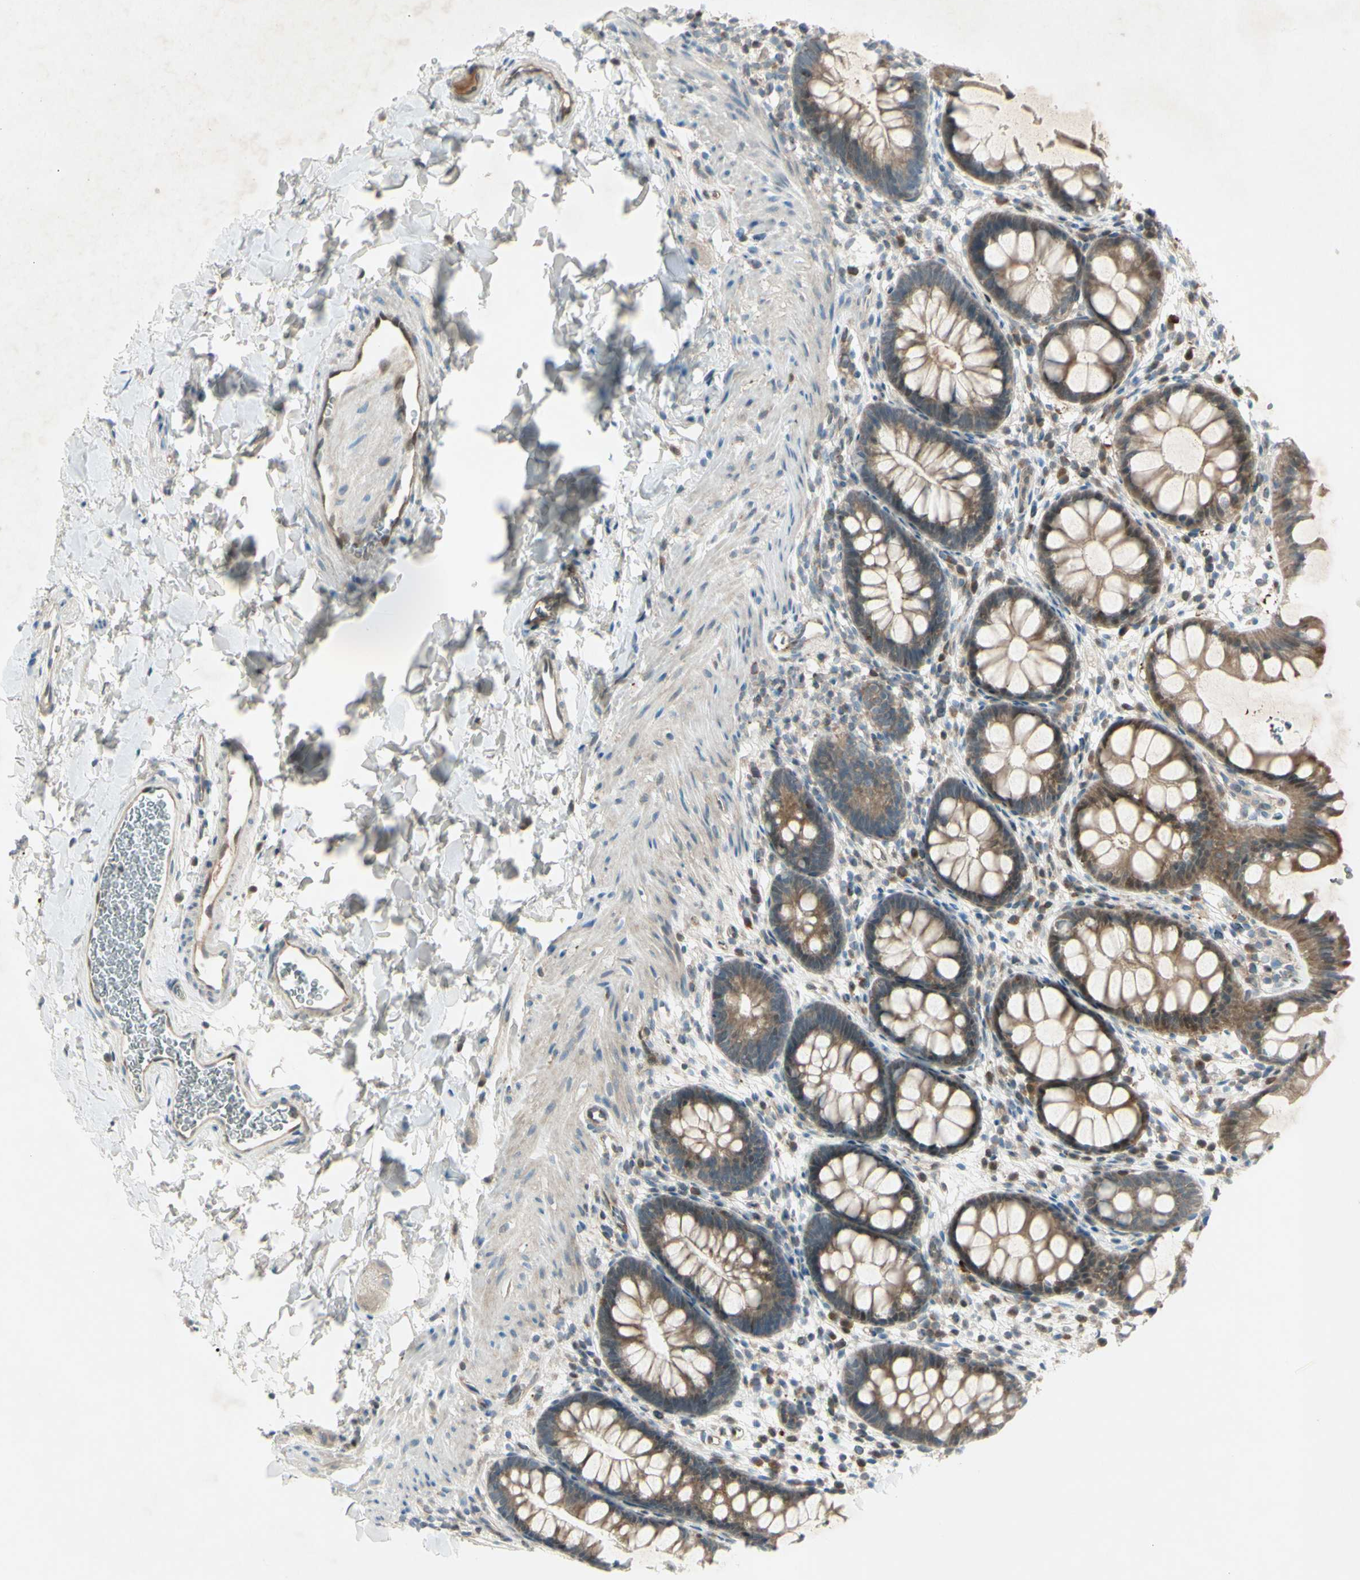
{"staining": {"intensity": "moderate", "quantity": ">75%", "location": "cytoplasmic/membranous"}, "tissue": "rectum", "cell_type": "Glandular cells", "image_type": "normal", "snomed": [{"axis": "morphology", "description": "Normal tissue, NOS"}, {"axis": "topography", "description": "Rectum"}], "caption": "Immunohistochemistry (DAB (3,3'-diaminobenzidine)) staining of unremarkable human rectum shows moderate cytoplasmic/membranous protein positivity in approximately >75% of glandular cells. The staining was performed using DAB, with brown indicating positive protein expression. Nuclei are stained blue with hematoxylin.", "gene": "C1orf159", "patient": {"sex": "female", "age": 24}}